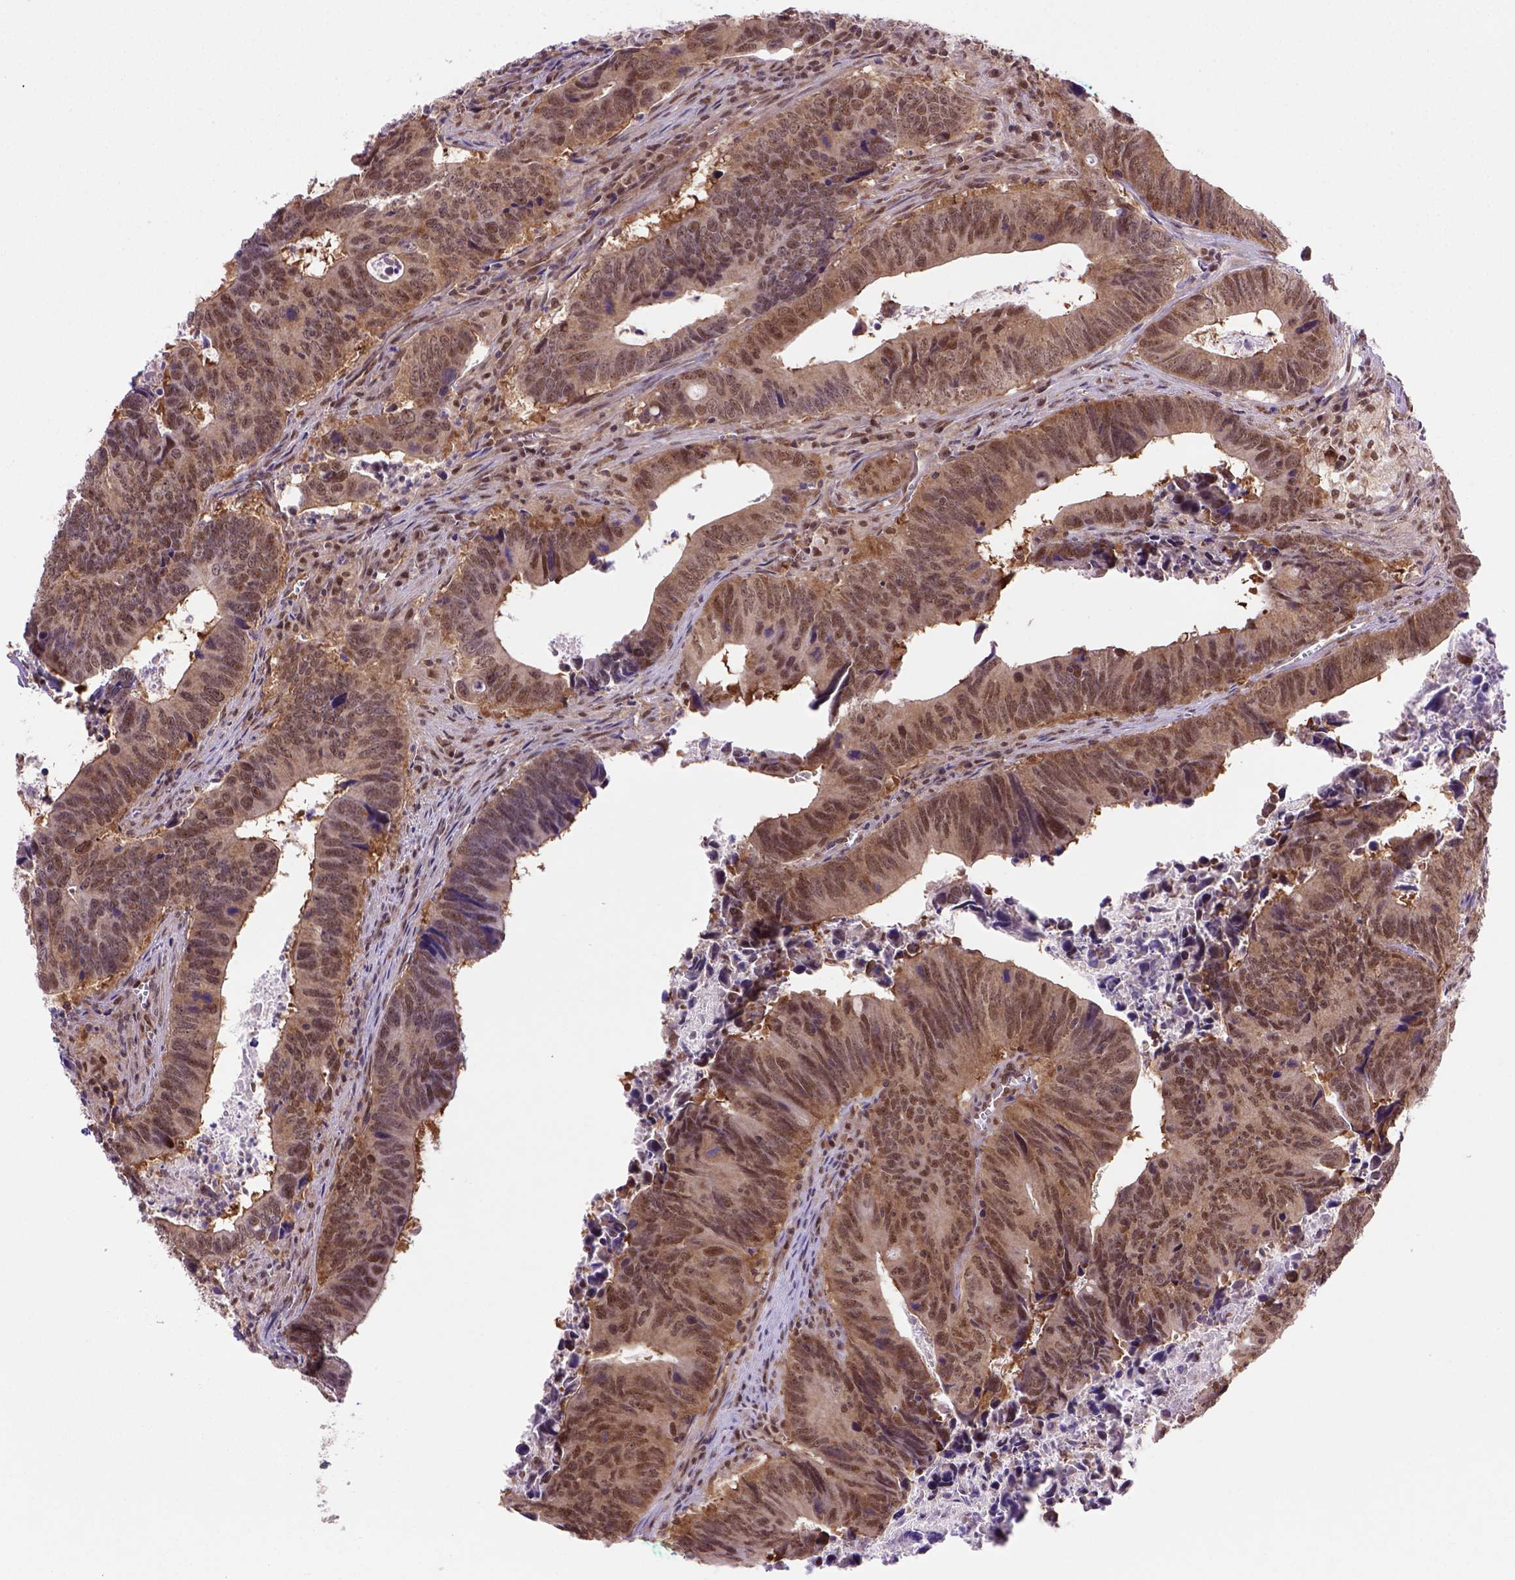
{"staining": {"intensity": "moderate", "quantity": ">75%", "location": "cytoplasmic/membranous,nuclear"}, "tissue": "colorectal cancer", "cell_type": "Tumor cells", "image_type": "cancer", "snomed": [{"axis": "morphology", "description": "Adenocarcinoma, NOS"}, {"axis": "topography", "description": "Colon"}], "caption": "The immunohistochemical stain labels moderate cytoplasmic/membranous and nuclear staining in tumor cells of colorectal cancer tissue.", "gene": "PSMC2", "patient": {"sex": "female", "age": 82}}